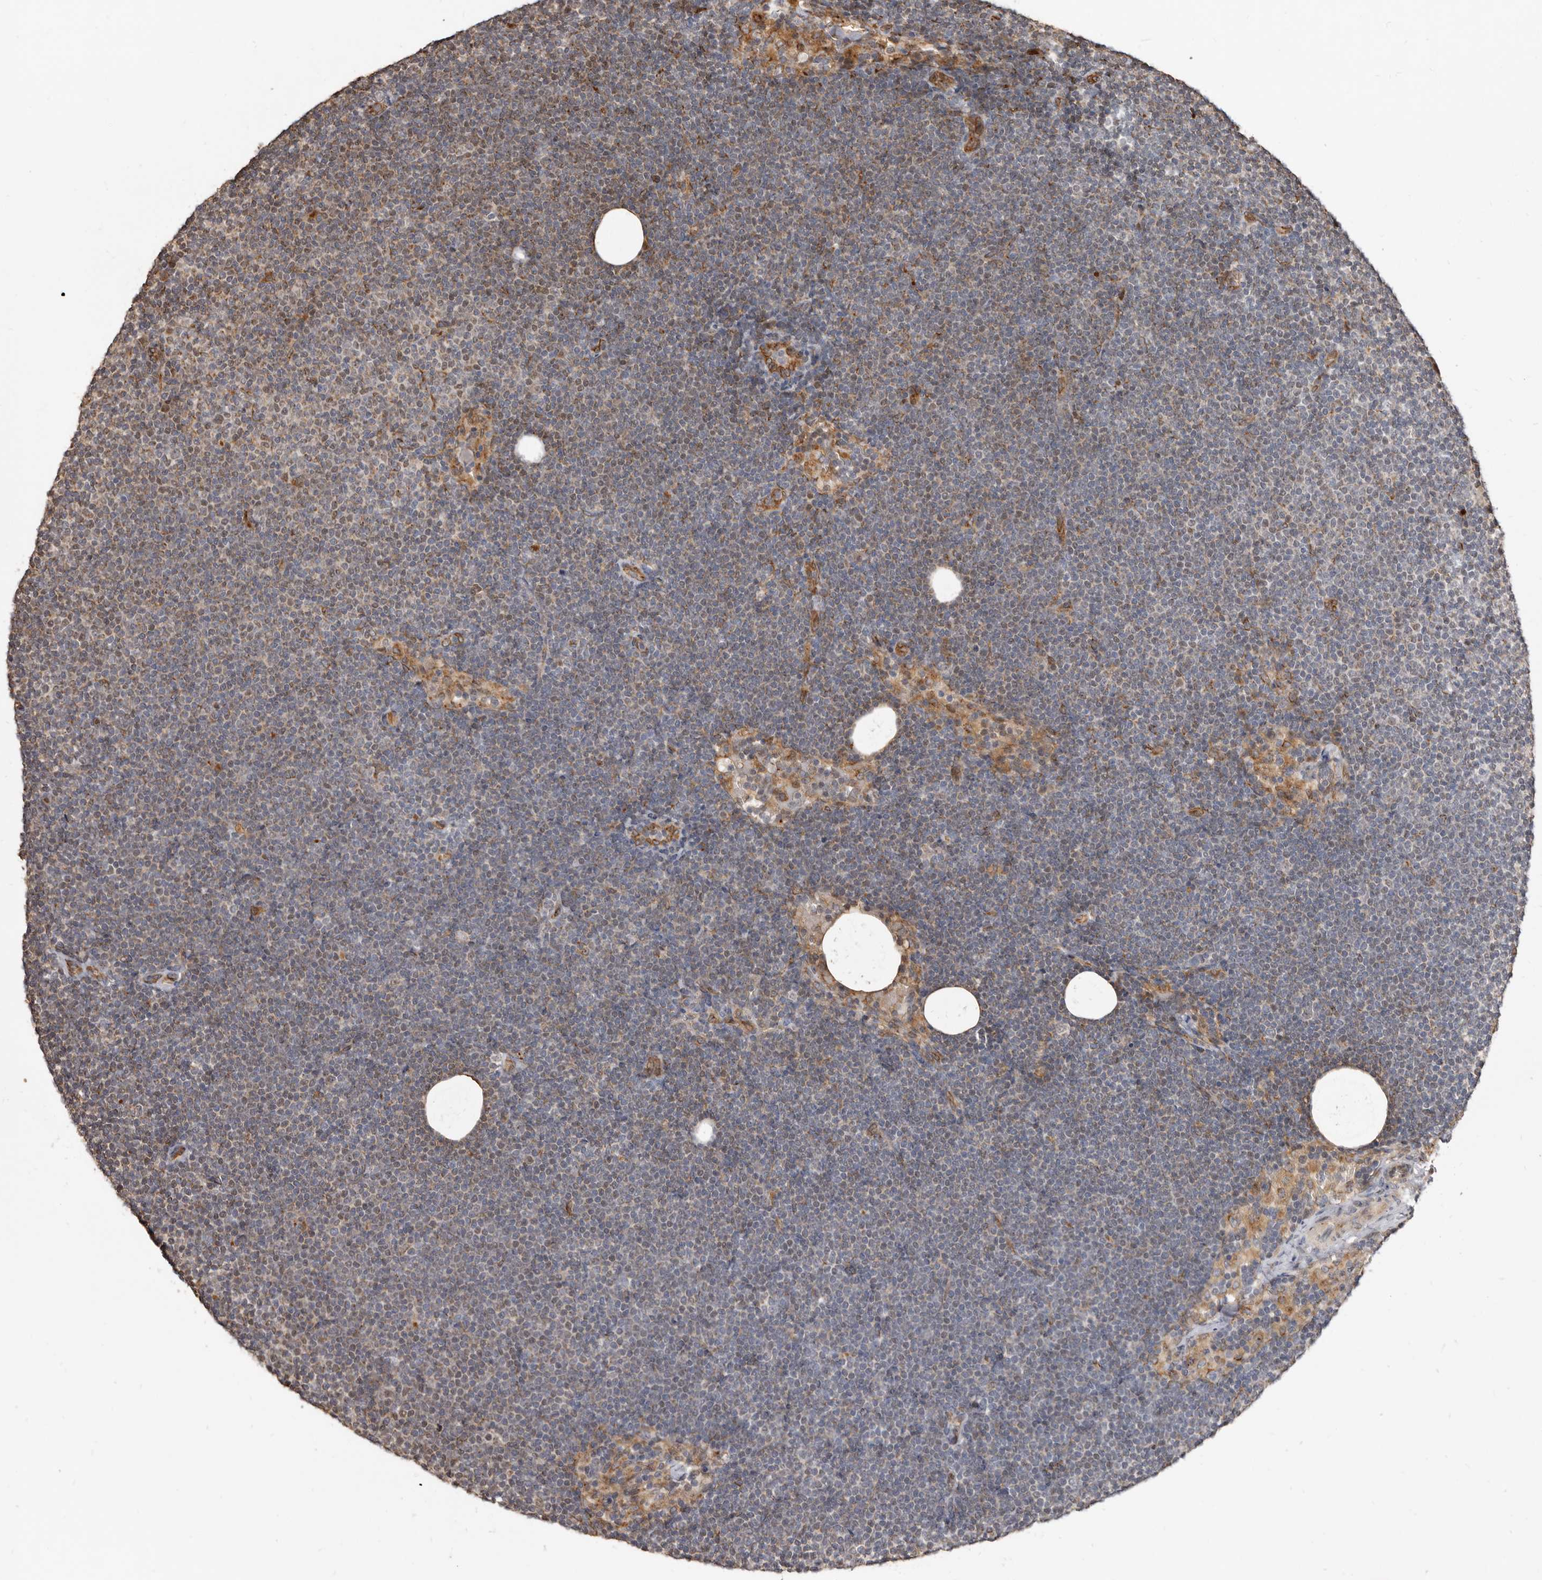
{"staining": {"intensity": "negative", "quantity": "none", "location": "none"}, "tissue": "lymphoma", "cell_type": "Tumor cells", "image_type": "cancer", "snomed": [{"axis": "morphology", "description": "Malignant lymphoma, non-Hodgkin's type, Low grade"}, {"axis": "topography", "description": "Lymph node"}], "caption": "IHC of low-grade malignant lymphoma, non-Hodgkin's type reveals no positivity in tumor cells.", "gene": "ENTREP1", "patient": {"sex": "female", "age": 53}}